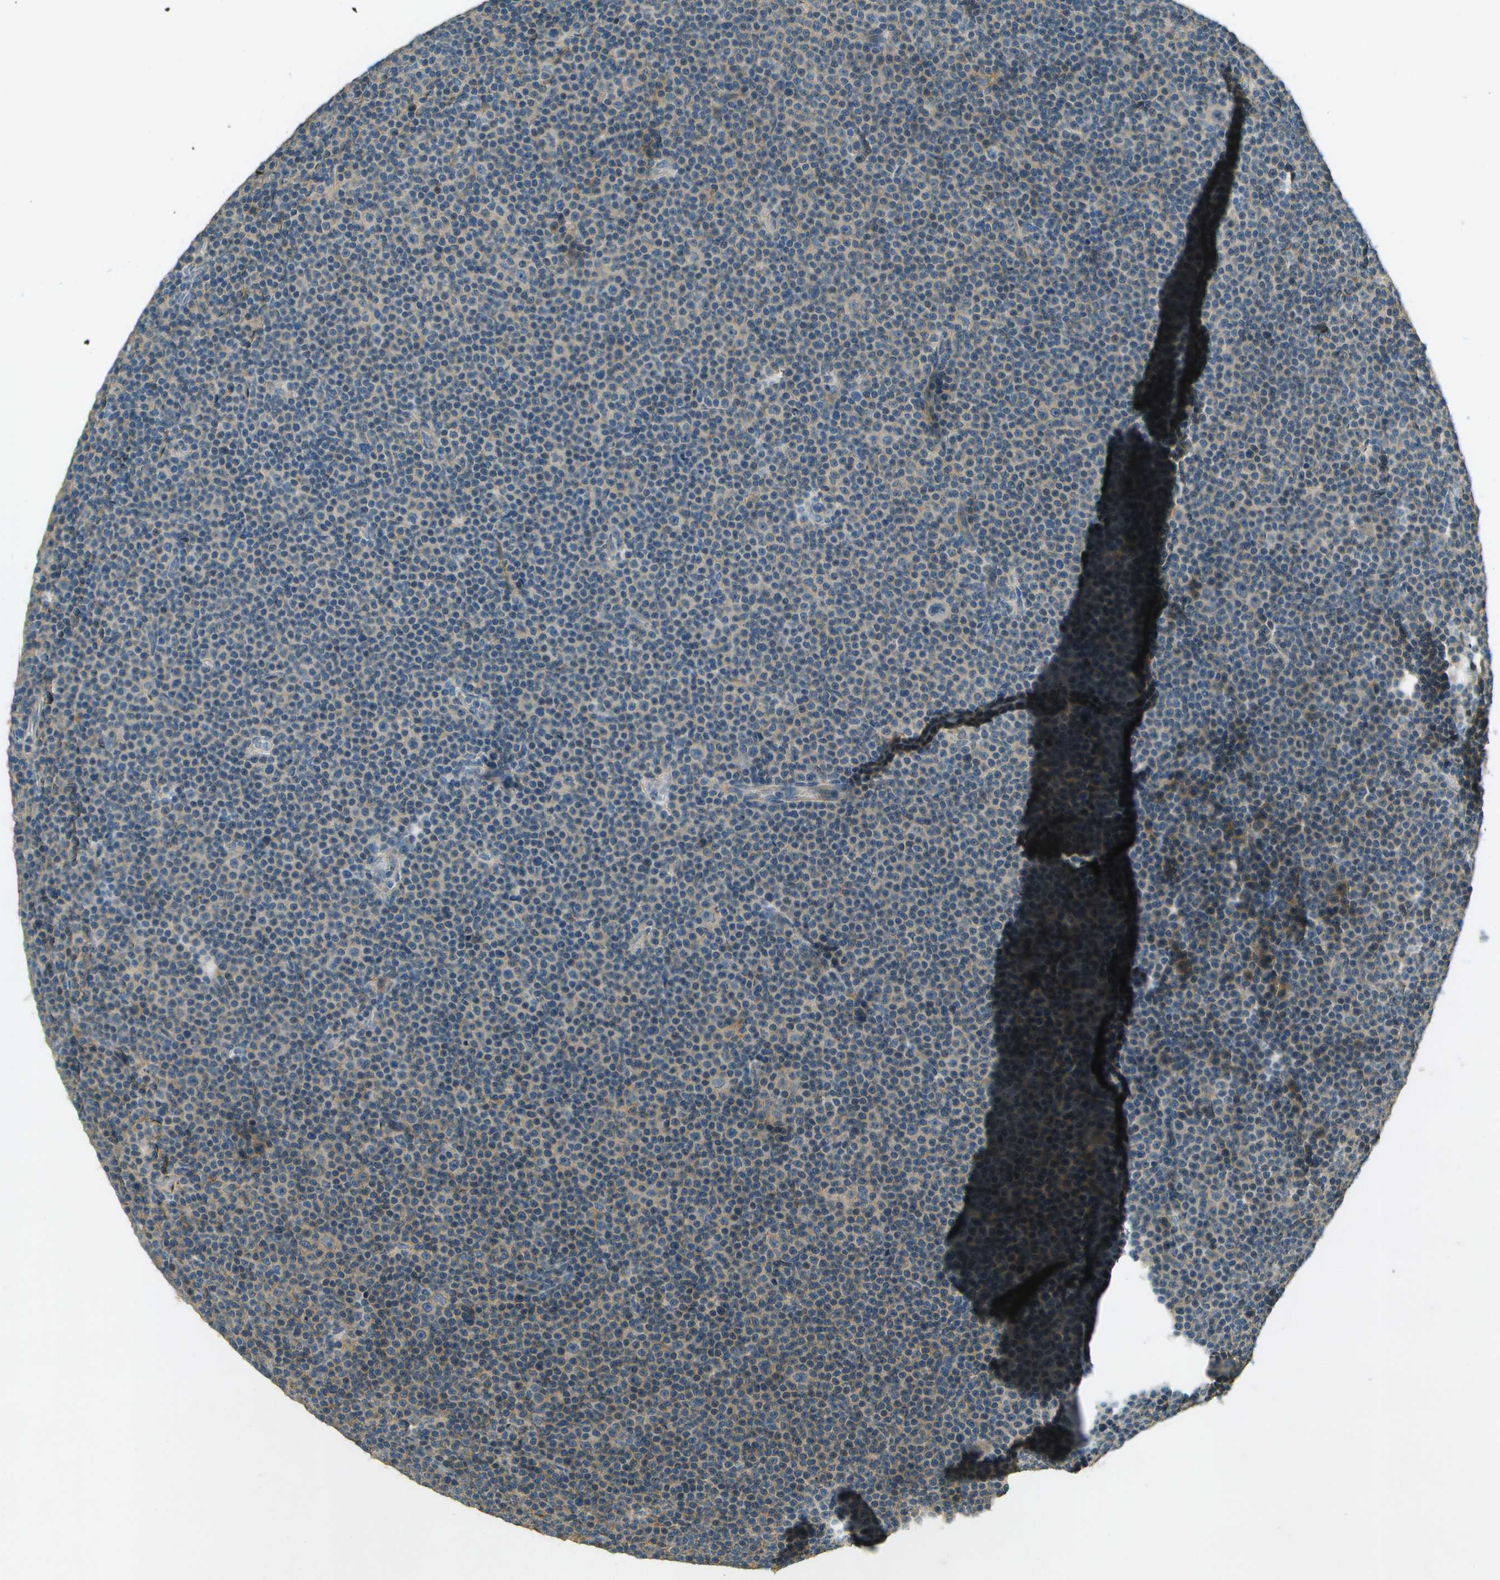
{"staining": {"intensity": "negative", "quantity": "none", "location": "none"}, "tissue": "lymphoma", "cell_type": "Tumor cells", "image_type": "cancer", "snomed": [{"axis": "morphology", "description": "Malignant lymphoma, non-Hodgkin's type, Low grade"}, {"axis": "topography", "description": "Lymph node"}], "caption": "Tumor cells are negative for protein expression in human lymphoma.", "gene": "NUDT4", "patient": {"sex": "female", "age": 67}}